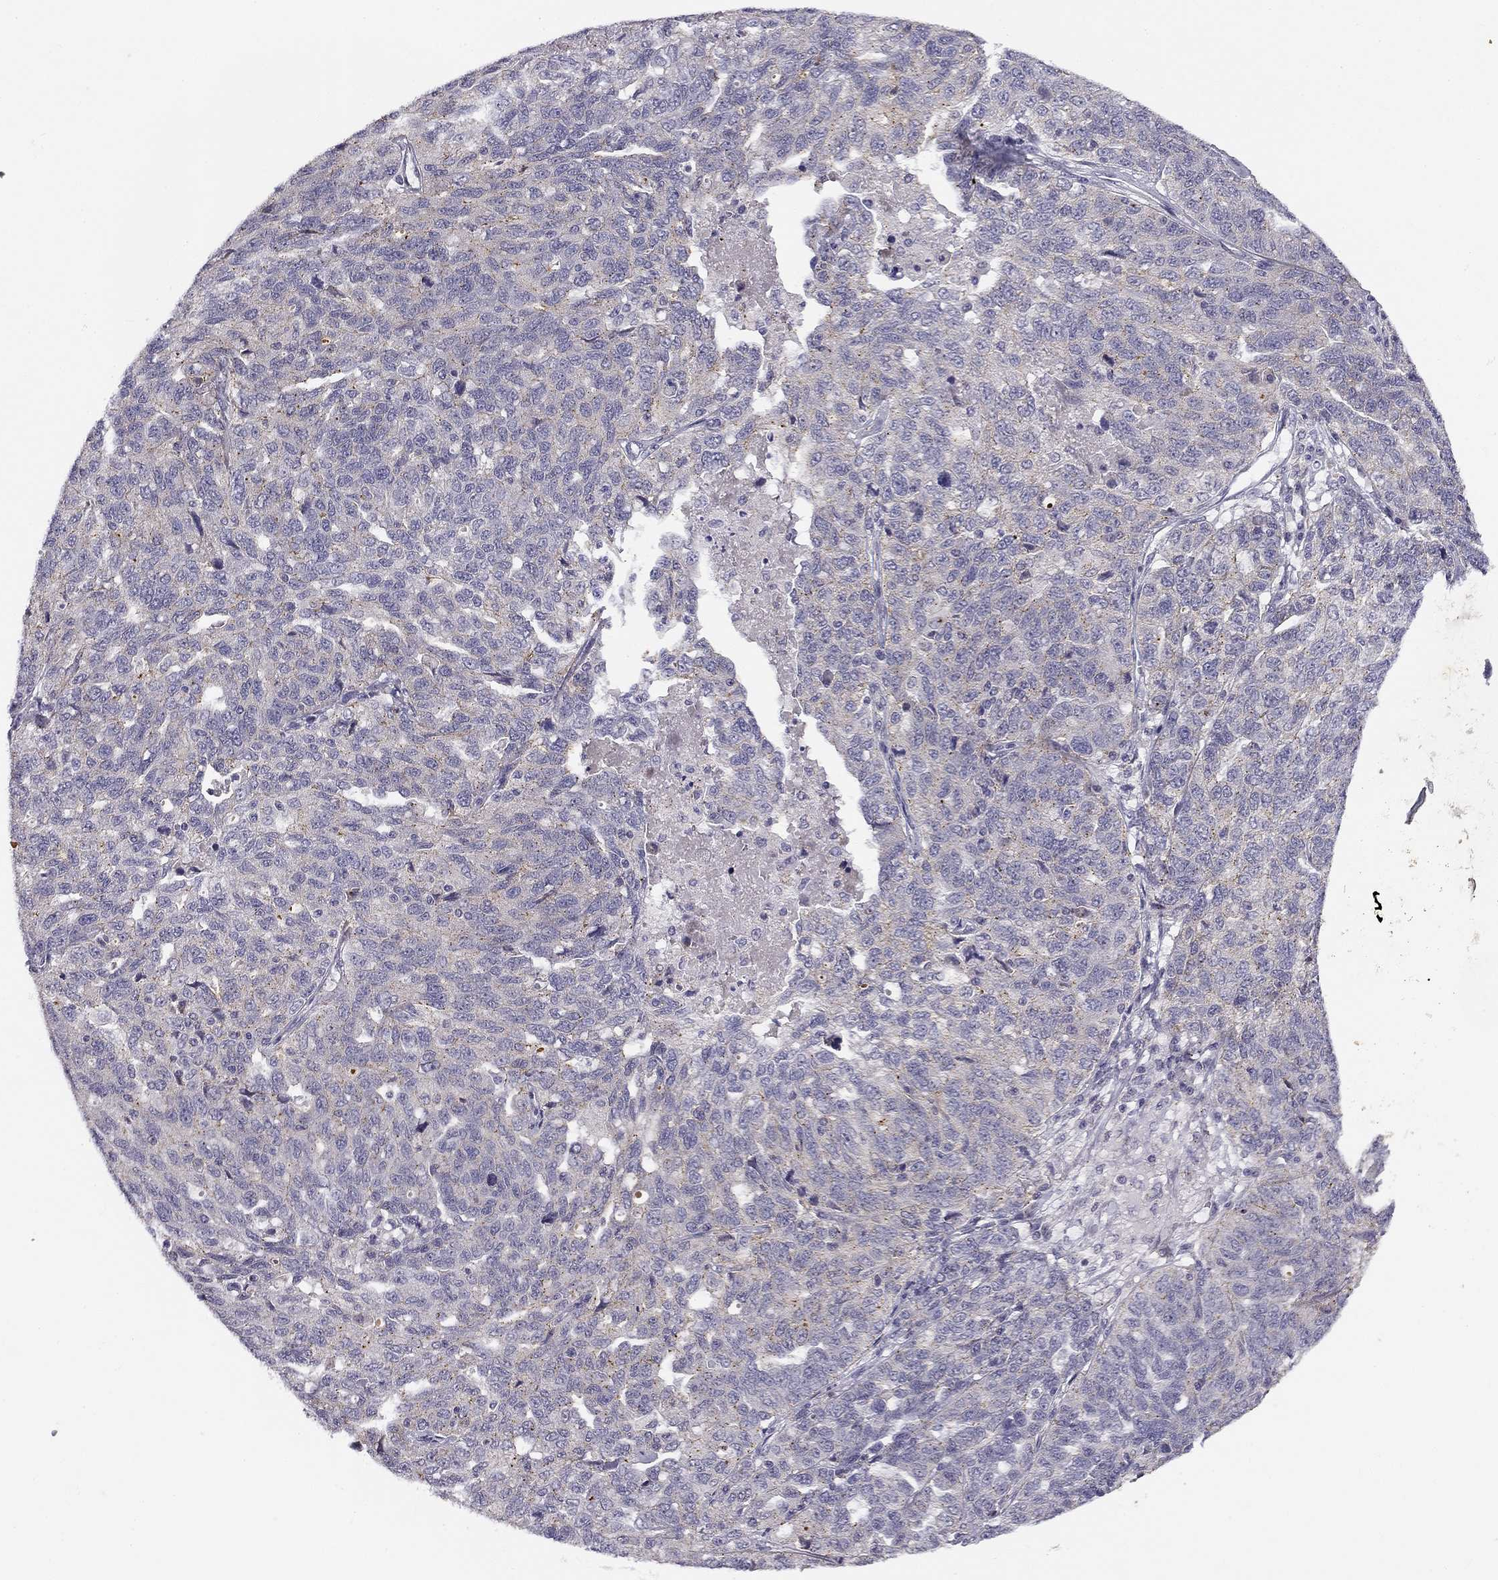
{"staining": {"intensity": "negative", "quantity": "none", "location": "none"}, "tissue": "ovarian cancer", "cell_type": "Tumor cells", "image_type": "cancer", "snomed": [{"axis": "morphology", "description": "Cystadenocarcinoma, serous, NOS"}, {"axis": "topography", "description": "Ovary"}], "caption": "The micrograph shows no staining of tumor cells in serous cystadenocarcinoma (ovarian).", "gene": "CNR1", "patient": {"sex": "female", "age": 71}}